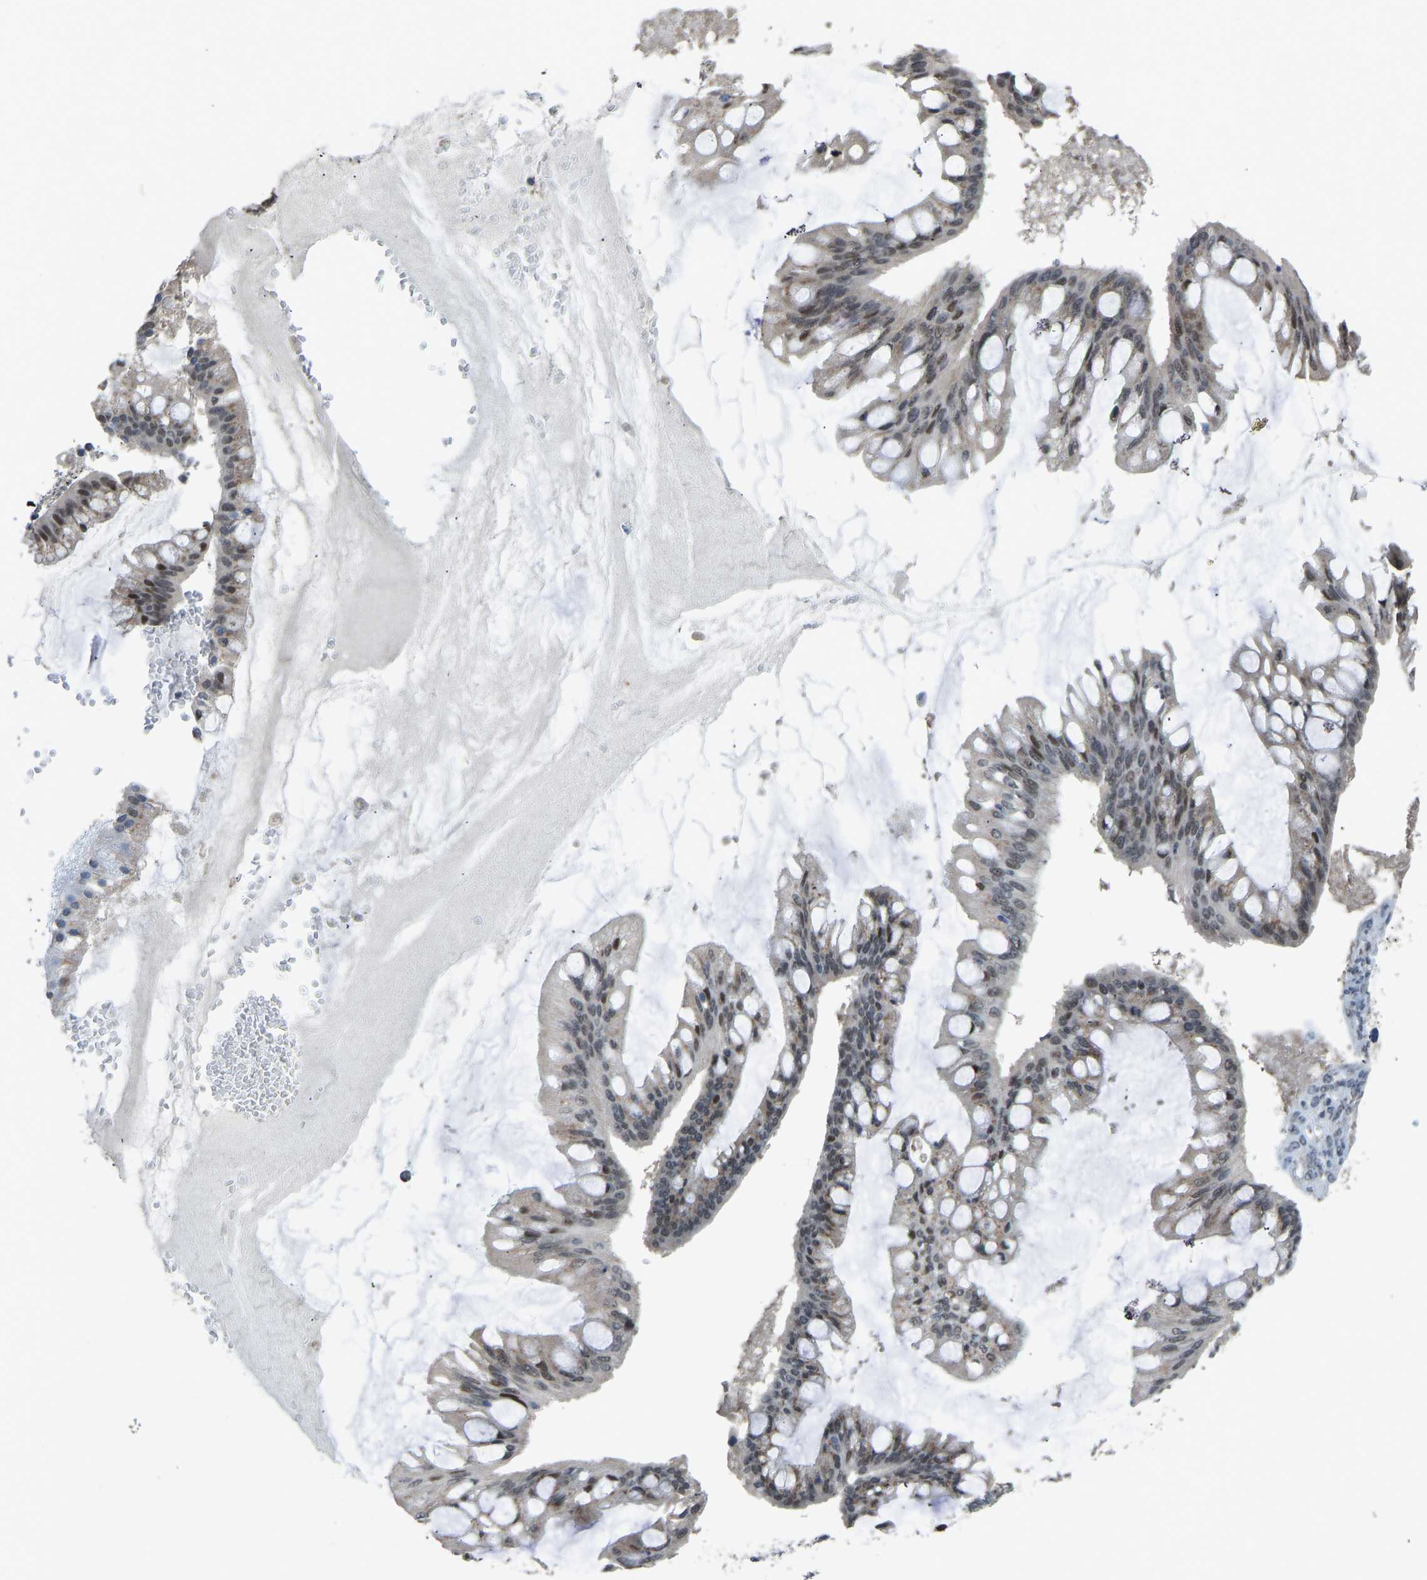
{"staining": {"intensity": "weak", "quantity": "25%-75%", "location": "nuclear"}, "tissue": "ovarian cancer", "cell_type": "Tumor cells", "image_type": "cancer", "snomed": [{"axis": "morphology", "description": "Cystadenocarcinoma, mucinous, NOS"}, {"axis": "topography", "description": "Ovary"}], "caption": "This is an image of immunohistochemistry (IHC) staining of ovarian cancer, which shows weak expression in the nuclear of tumor cells.", "gene": "KPNA6", "patient": {"sex": "female", "age": 73}}